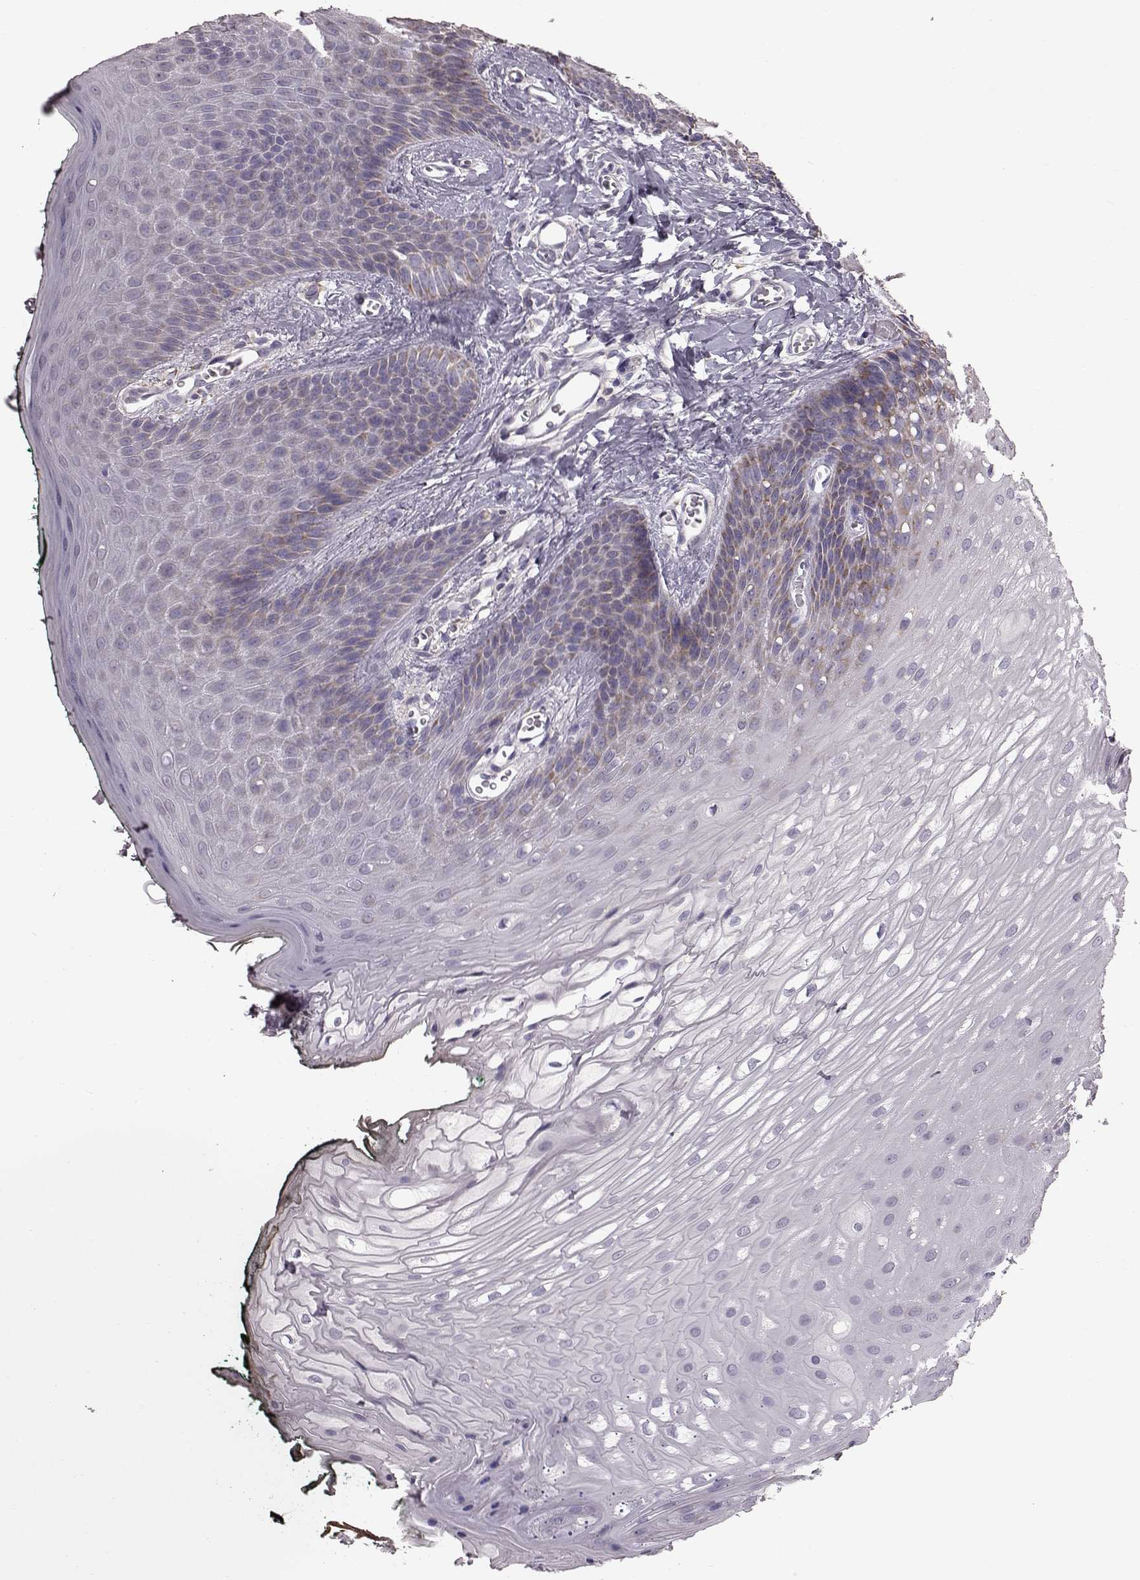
{"staining": {"intensity": "weak", "quantity": "<25%", "location": "cytoplasmic/membranous"}, "tissue": "oral mucosa", "cell_type": "Squamous epithelial cells", "image_type": "normal", "snomed": [{"axis": "morphology", "description": "Normal tissue, NOS"}, {"axis": "topography", "description": "Oral tissue"}, {"axis": "topography", "description": "Head-Neck"}], "caption": "IHC image of benign oral mucosa: human oral mucosa stained with DAB (3,3'-diaminobenzidine) shows no significant protein staining in squamous epithelial cells.", "gene": "ATP5MF", "patient": {"sex": "female", "age": 68}}